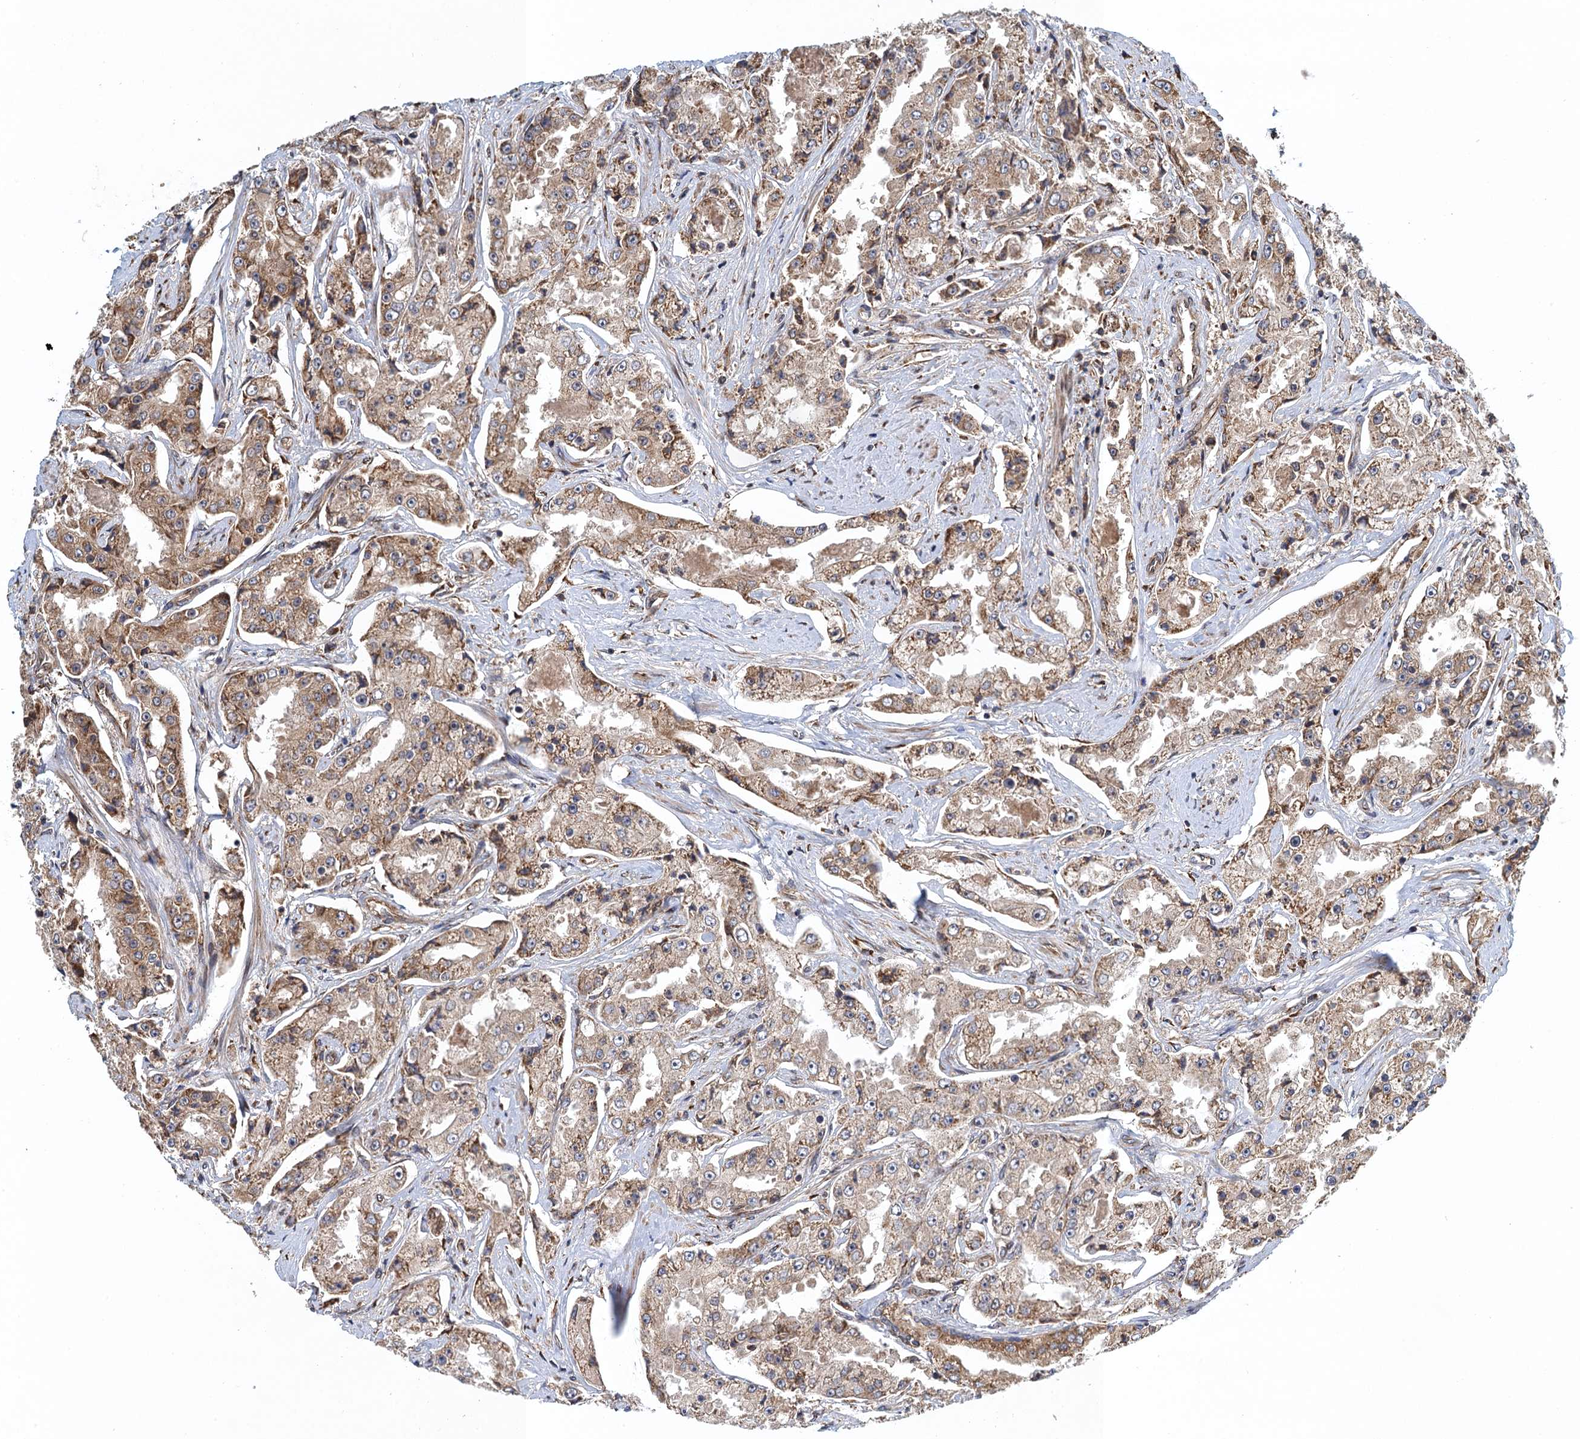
{"staining": {"intensity": "moderate", "quantity": ">75%", "location": "cytoplasmic/membranous"}, "tissue": "prostate cancer", "cell_type": "Tumor cells", "image_type": "cancer", "snomed": [{"axis": "morphology", "description": "Adenocarcinoma, High grade"}, {"axis": "topography", "description": "Prostate"}], "caption": "A histopathology image showing moderate cytoplasmic/membranous staining in about >75% of tumor cells in adenocarcinoma (high-grade) (prostate), as visualized by brown immunohistochemical staining.", "gene": "MDM1", "patient": {"sex": "male", "age": 73}}